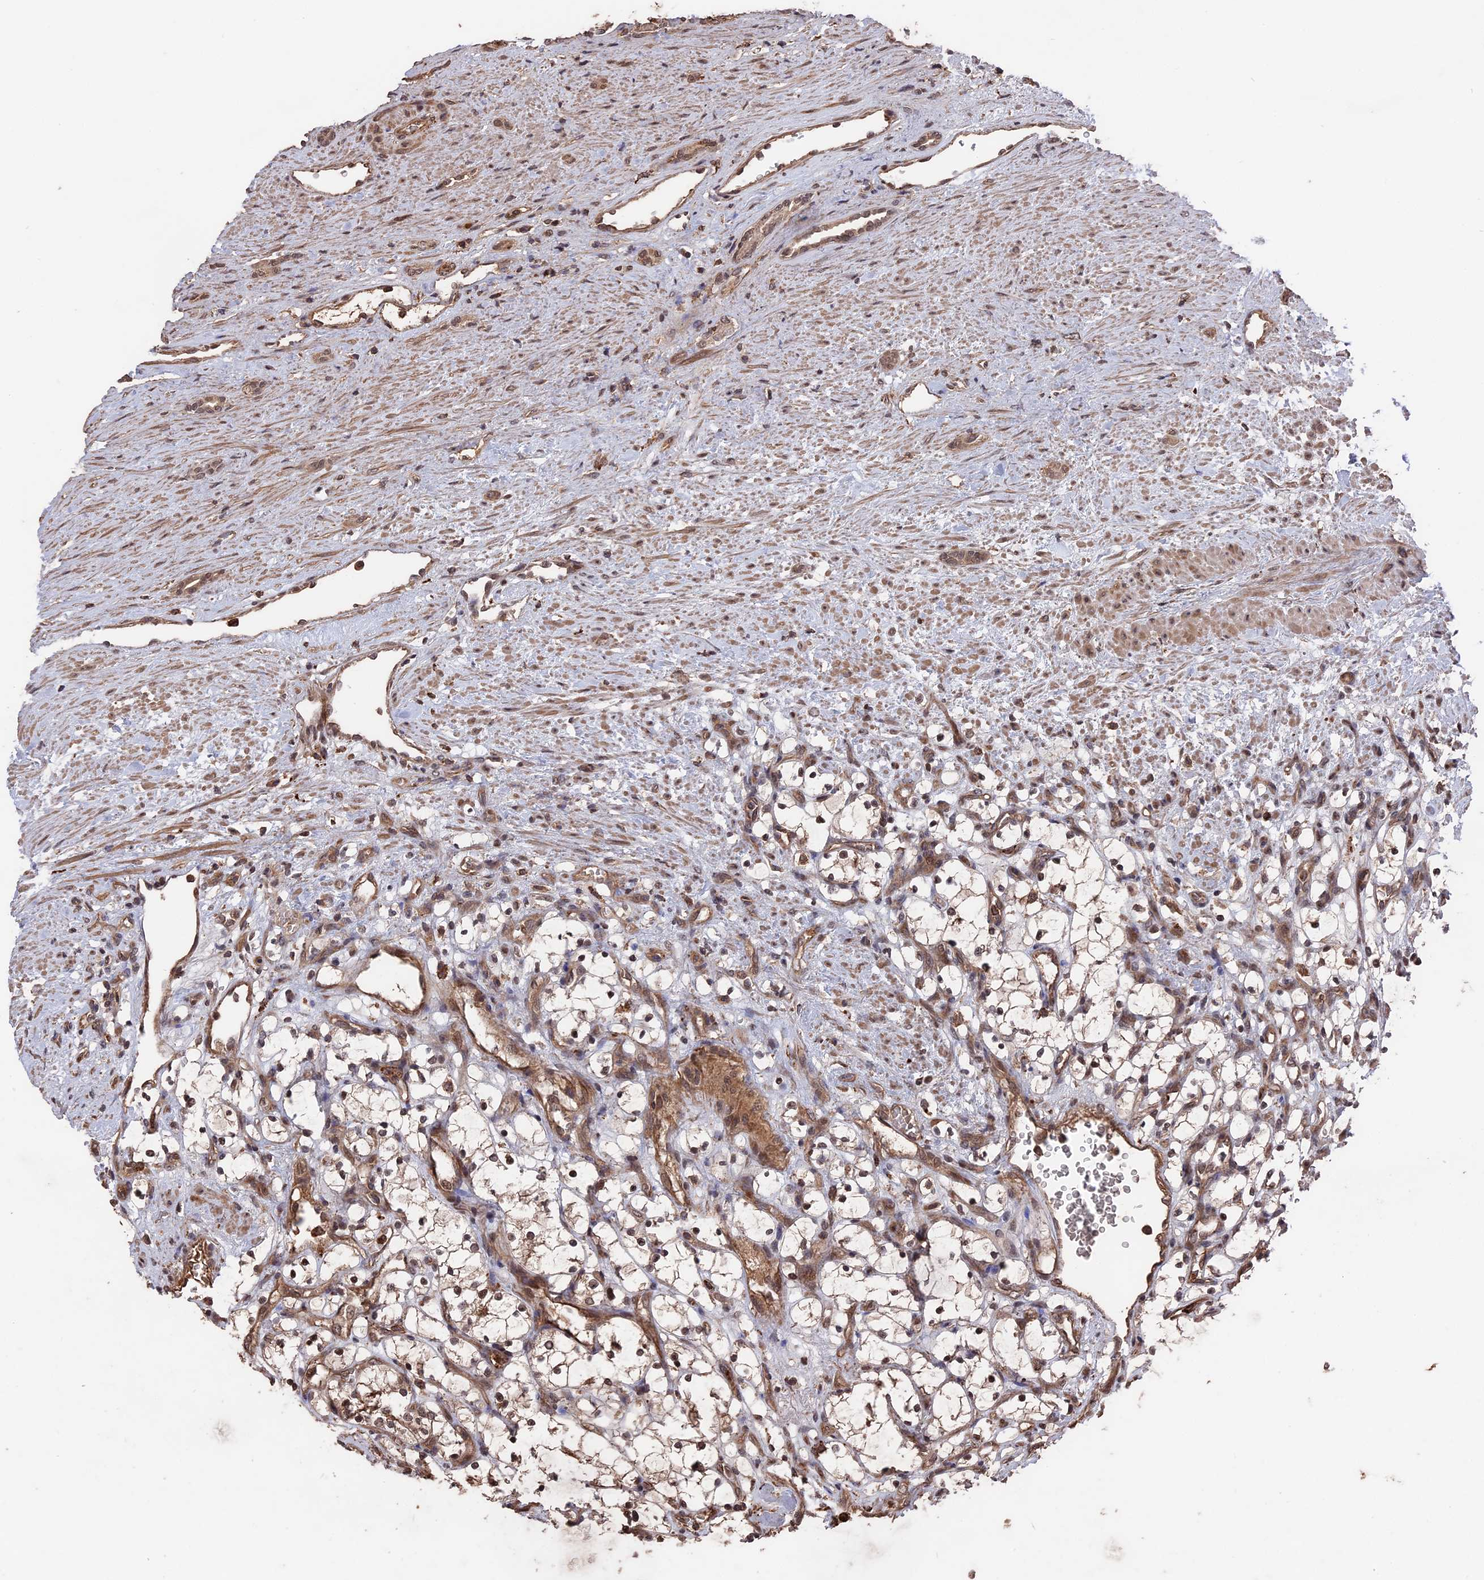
{"staining": {"intensity": "weak", "quantity": "25%-75%", "location": "cytoplasmic/membranous"}, "tissue": "renal cancer", "cell_type": "Tumor cells", "image_type": "cancer", "snomed": [{"axis": "morphology", "description": "Adenocarcinoma, NOS"}, {"axis": "topography", "description": "Kidney"}], "caption": "Immunohistochemistry image of neoplastic tissue: renal cancer (adenocarcinoma) stained using immunohistochemistry displays low levels of weak protein expression localized specifically in the cytoplasmic/membranous of tumor cells, appearing as a cytoplasmic/membranous brown color.", "gene": "TELO2", "patient": {"sex": "female", "age": 69}}